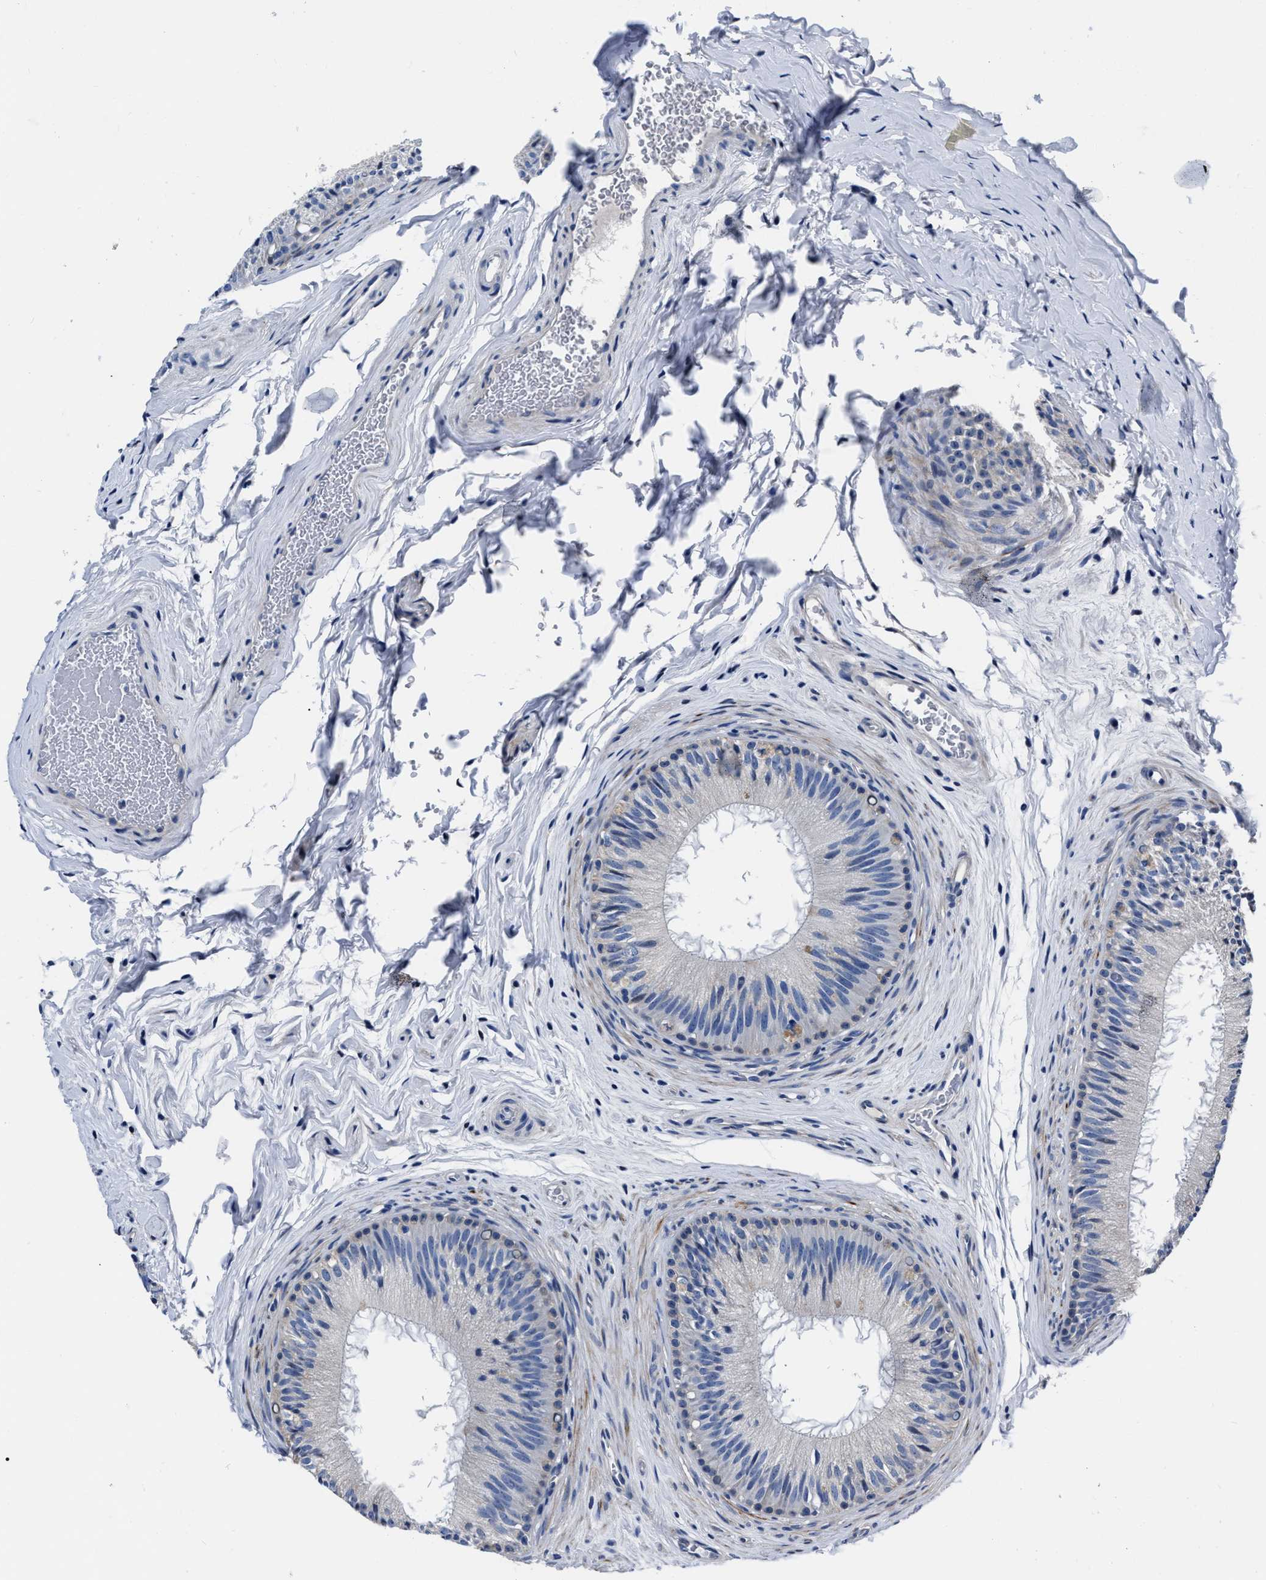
{"staining": {"intensity": "negative", "quantity": "none", "location": "none"}, "tissue": "epididymis", "cell_type": "Glandular cells", "image_type": "normal", "snomed": [{"axis": "morphology", "description": "Normal tissue, NOS"}, {"axis": "topography", "description": "Testis"}, {"axis": "topography", "description": "Epididymis"}], "caption": "IHC of benign human epididymis demonstrates no positivity in glandular cells.", "gene": "MOV10L1", "patient": {"sex": "male", "age": 36}}